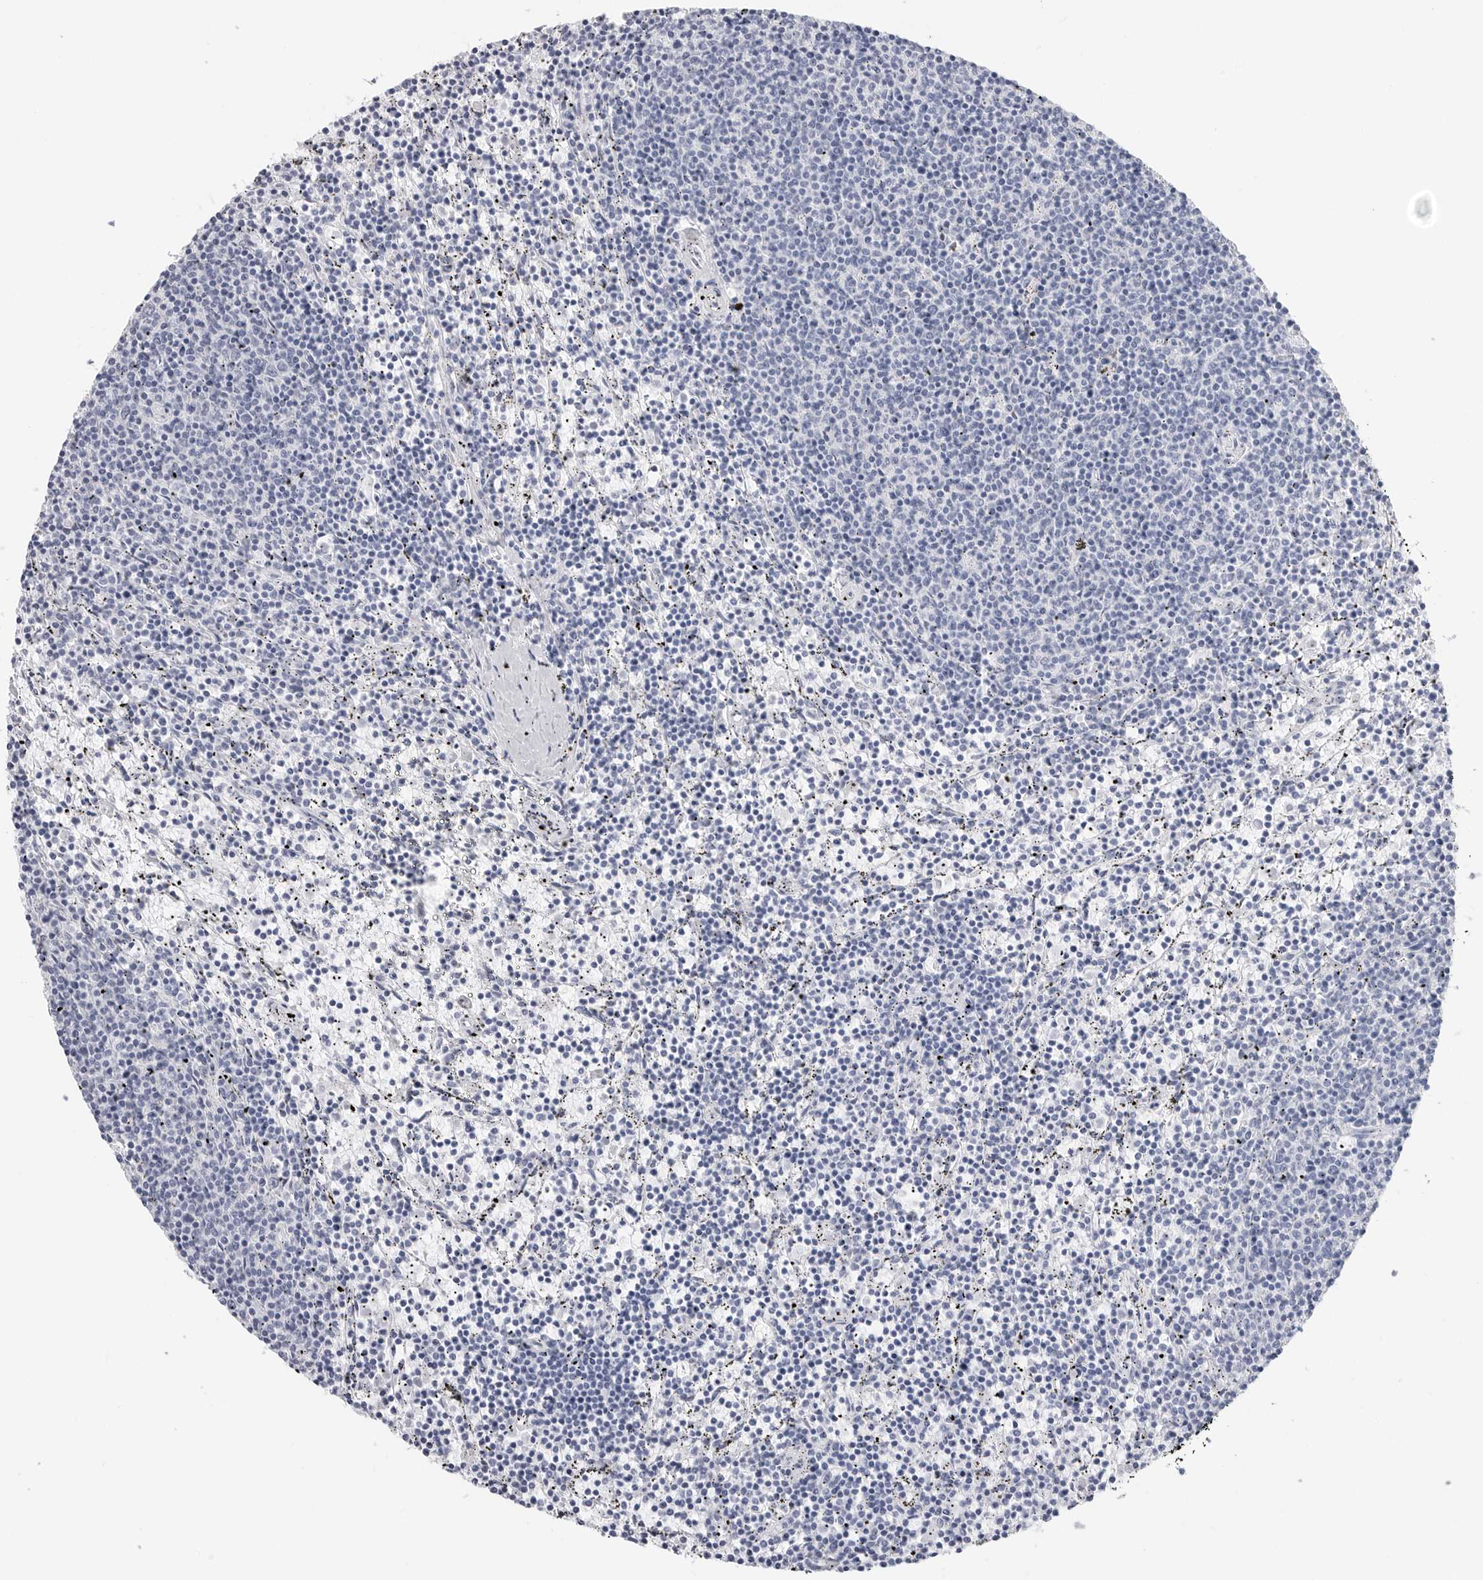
{"staining": {"intensity": "negative", "quantity": "none", "location": "none"}, "tissue": "lymphoma", "cell_type": "Tumor cells", "image_type": "cancer", "snomed": [{"axis": "morphology", "description": "Malignant lymphoma, non-Hodgkin's type, Low grade"}, {"axis": "topography", "description": "Spleen"}], "caption": "High magnification brightfield microscopy of lymphoma stained with DAB (brown) and counterstained with hematoxylin (blue): tumor cells show no significant staining. (Brightfield microscopy of DAB immunohistochemistry (IHC) at high magnification).", "gene": "HSPB7", "patient": {"sex": "female", "age": 50}}